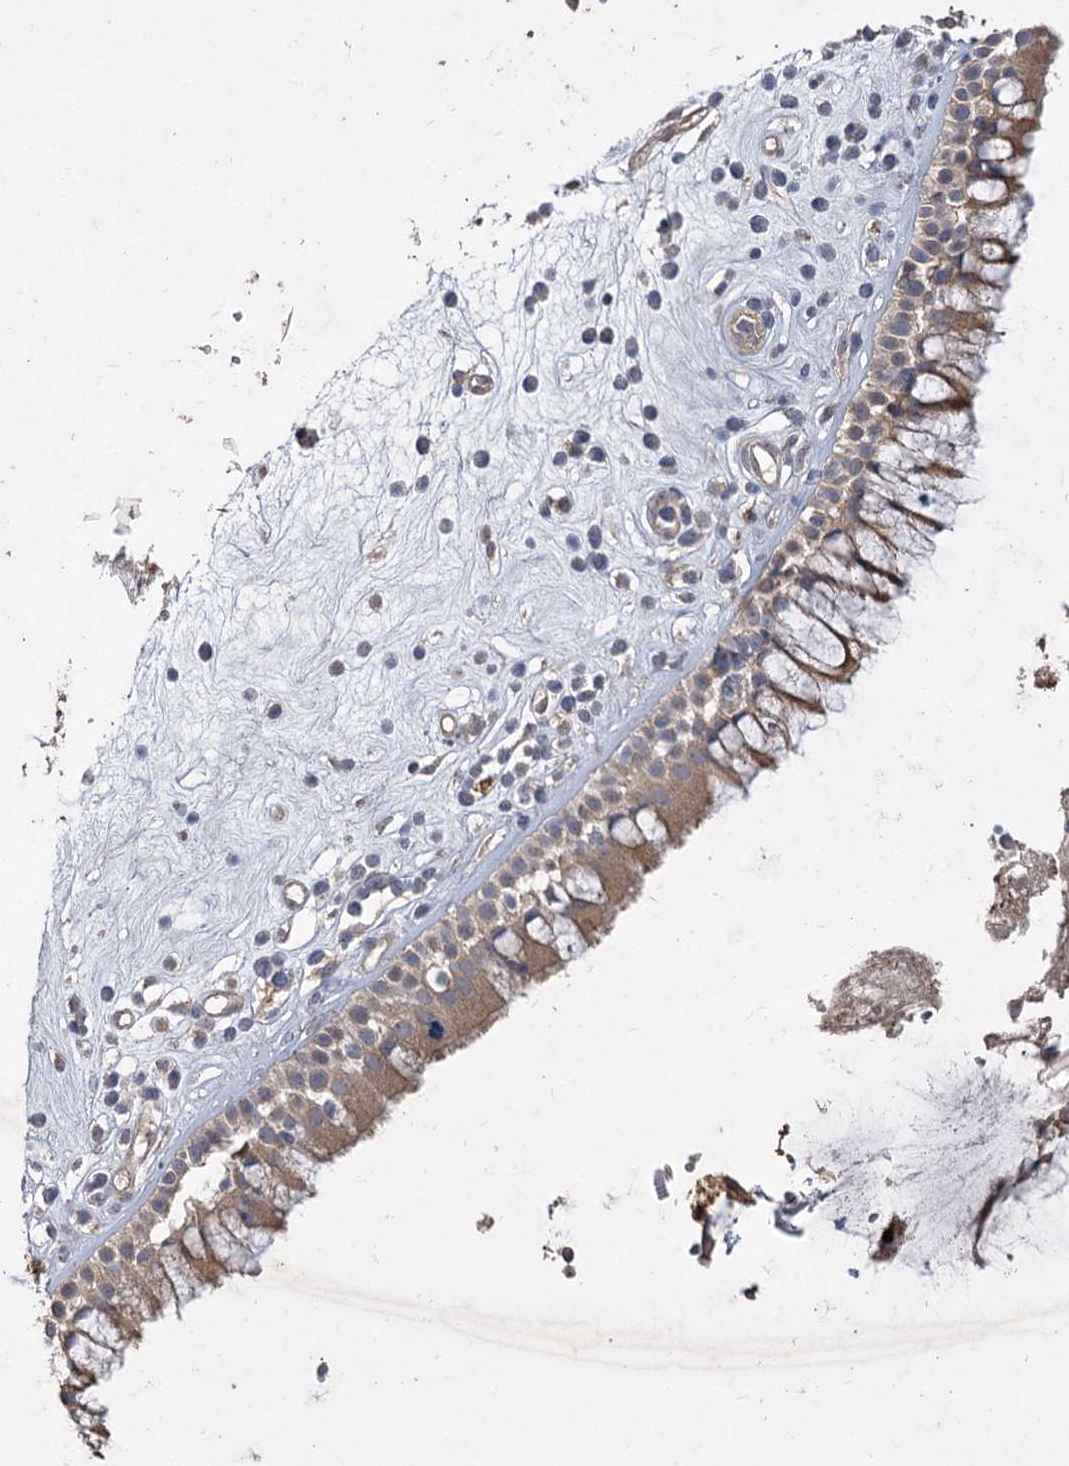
{"staining": {"intensity": "moderate", "quantity": ">75%", "location": "cytoplasmic/membranous"}, "tissue": "nasopharynx", "cell_type": "Respiratory epithelial cells", "image_type": "normal", "snomed": [{"axis": "morphology", "description": "Normal tissue, NOS"}, {"axis": "morphology", "description": "Inflammation, NOS"}, {"axis": "topography", "description": "Nasopharynx"}], "caption": "A histopathology image of human nasopharynx stained for a protein exhibits moderate cytoplasmic/membranous brown staining in respiratory epithelial cells.", "gene": "RIN2", "patient": {"sex": "male", "age": 29}}